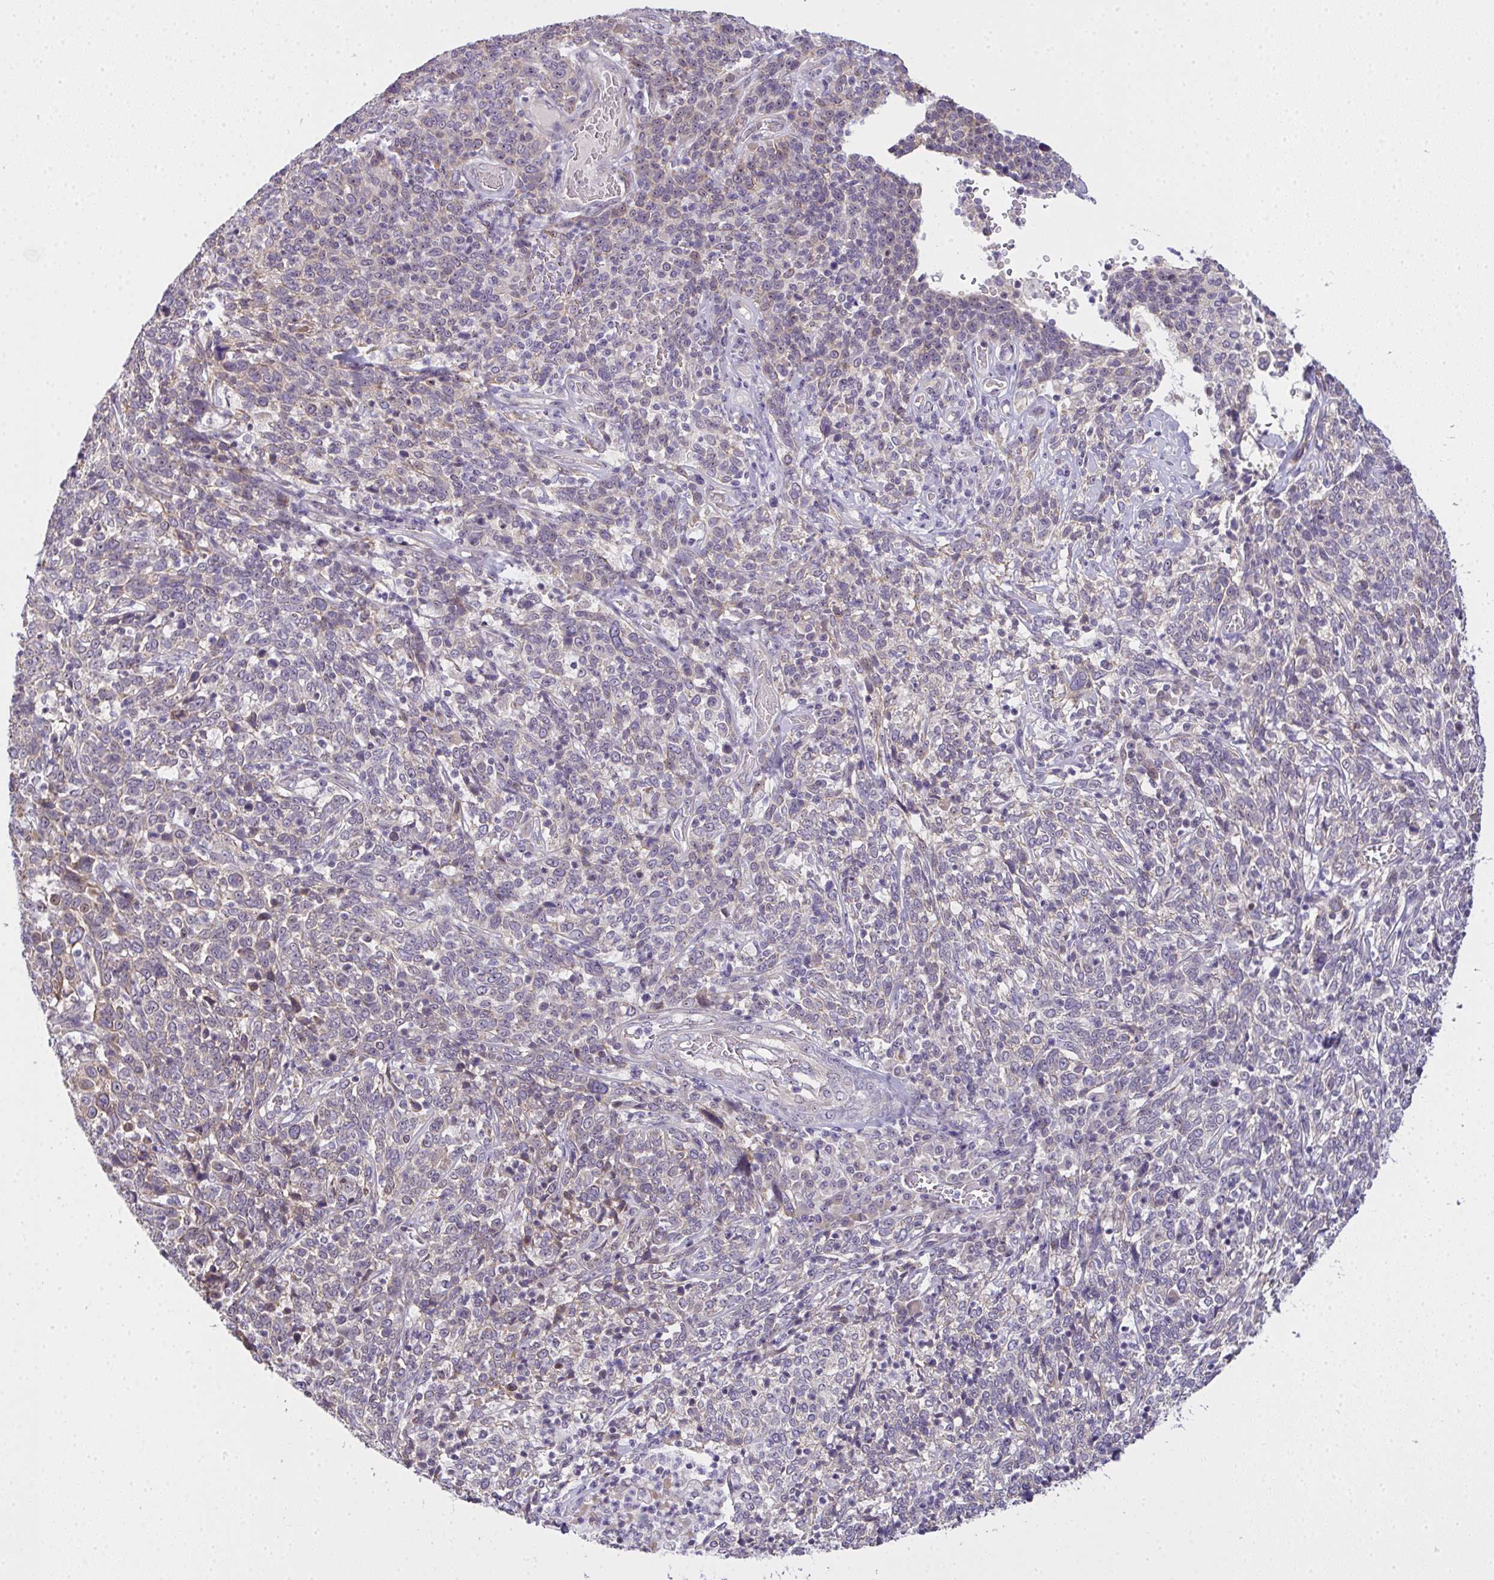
{"staining": {"intensity": "negative", "quantity": "none", "location": "none"}, "tissue": "cervical cancer", "cell_type": "Tumor cells", "image_type": "cancer", "snomed": [{"axis": "morphology", "description": "Squamous cell carcinoma, NOS"}, {"axis": "topography", "description": "Cervix"}], "caption": "The IHC histopathology image has no significant staining in tumor cells of cervical squamous cell carcinoma tissue.", "gene": "NT5C1A", "patient": {"sex": "female", "age": 46}}